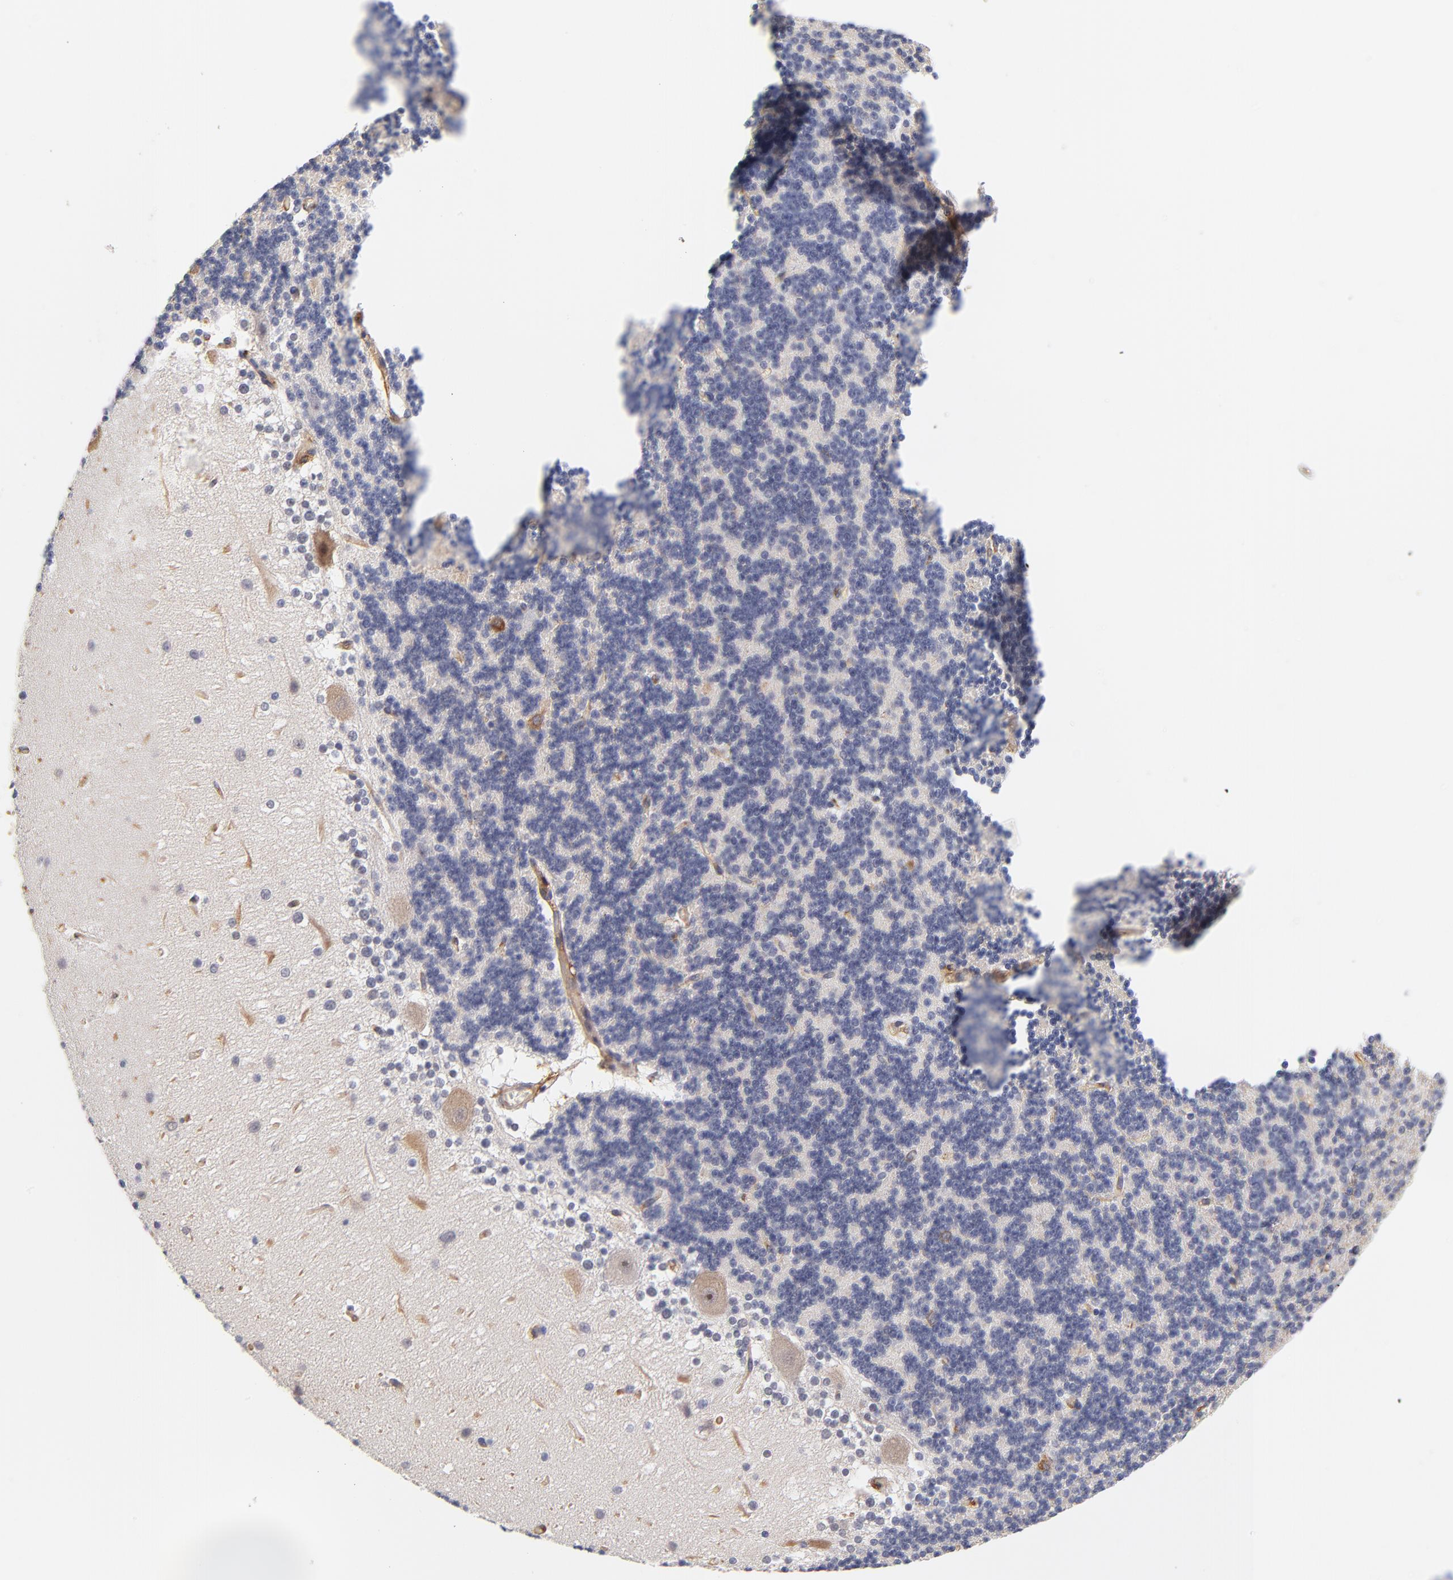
{"staining": {"intensity": "moderate", "quantity": "<25%", "location": "cytoplasmic/membranous"}, "tissue": "cerebellum", "cell_type": "Cells in granular layer", "image_type": "normal", "snomed": [{"axis": "morphology", "description": "Normal tissue, NOS"}, {"axis": "topography", "description": "Cerebellum"}], "caption": "Cerebellum stained with DAB (3,3'-diaminobenzidine) immunohistochemistry displays low levels of moderate cytoplasmic/membranous staining in about <25% of cells in granular layer. The protein is shown in brown color, while the nuclei are stained blue.", "gene": "FCMR", "patient": {"sex": "female", "age": 19}}